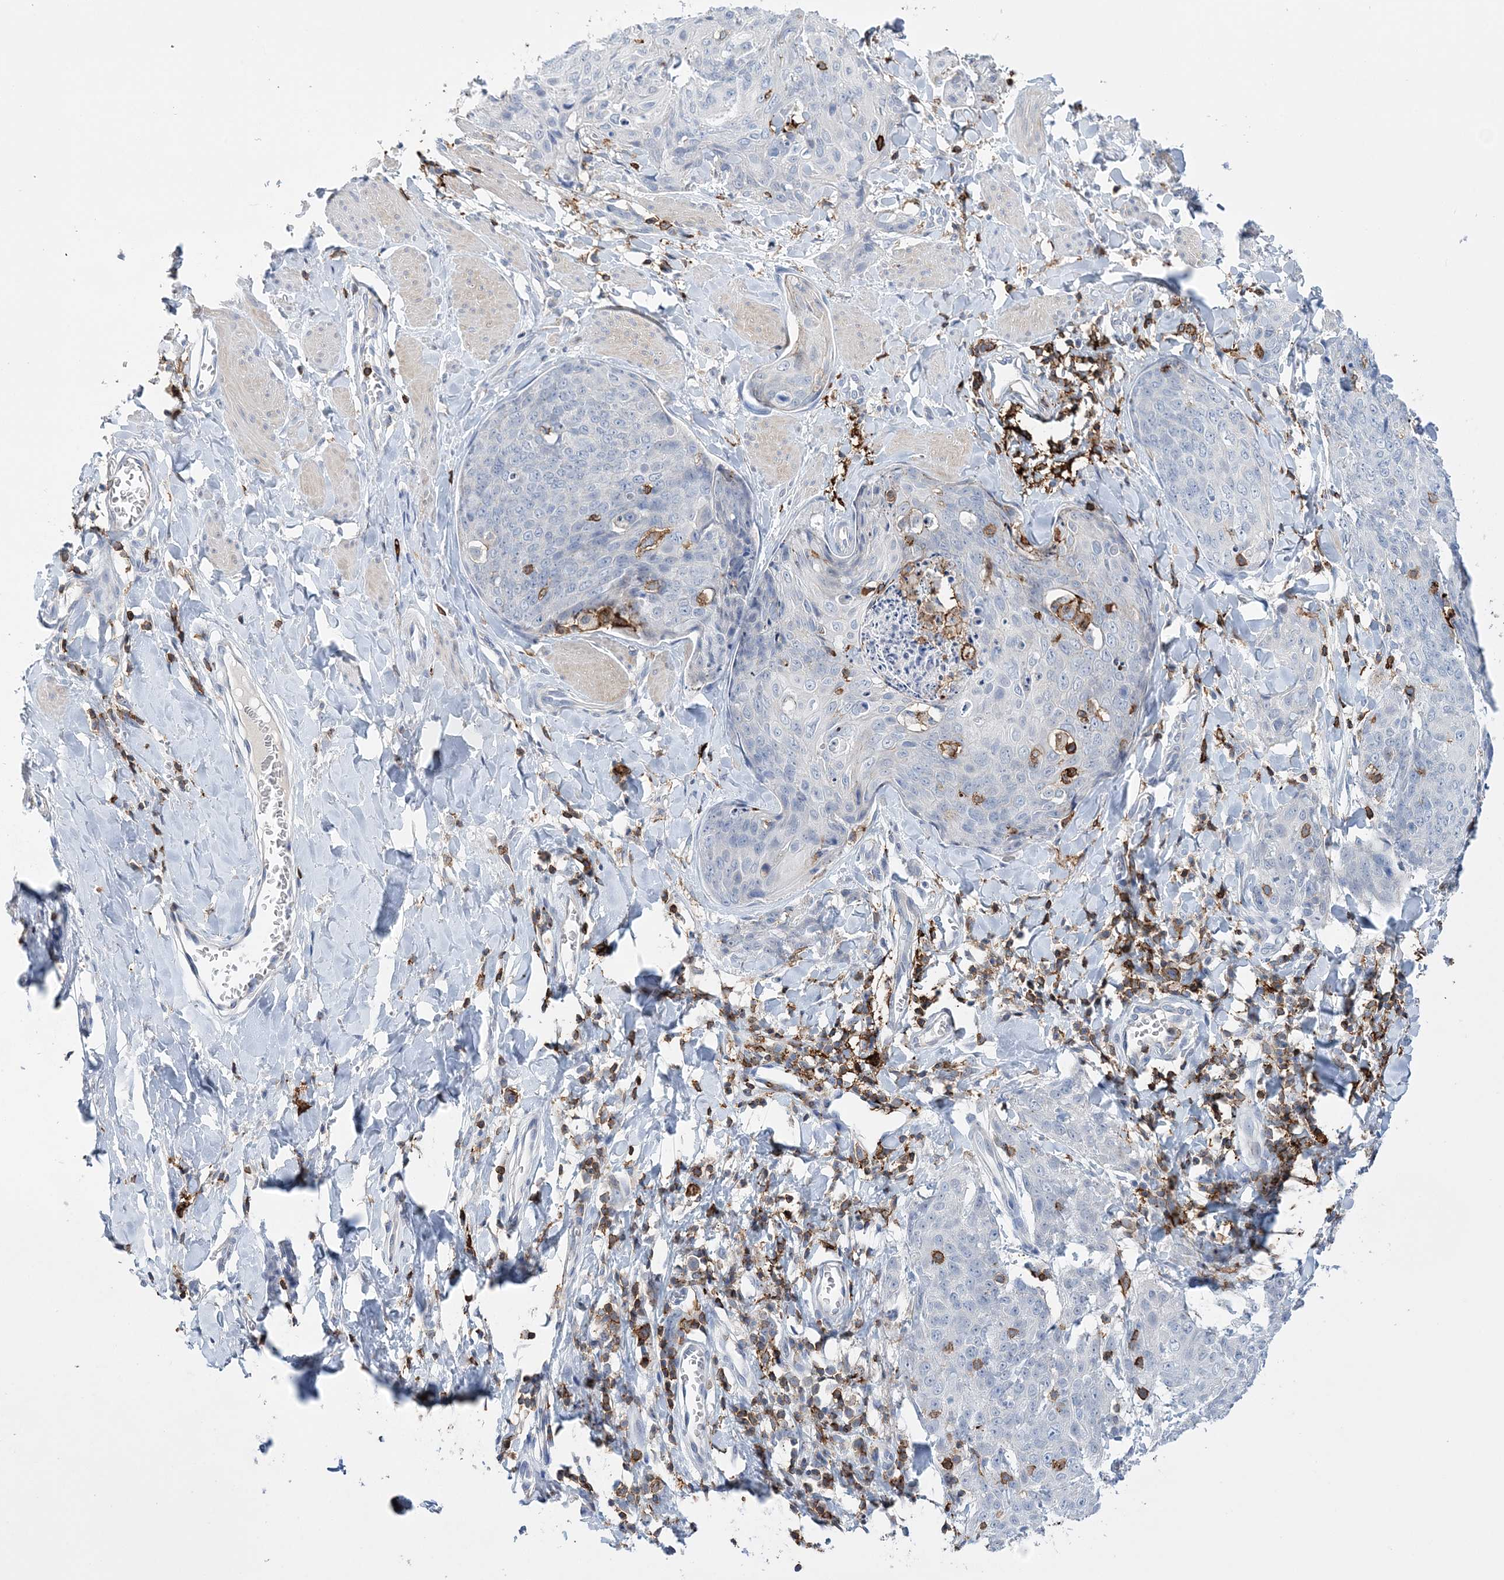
{"staining": {"intensity": "negative", "quantity": "none", "location": "none"}, "tissue": "skin cancer", "cell_type": "Tumor cells", "image_type": "cancer", "snomed": [{"axis": "morphology", "description": "Squamous cell carcinoma, NOS"}, {"axis": "topography", "description": "Skin"}, {"axis": "topography", "description": "Vulva"}], "caption": "Immunohistochemistry (IHC) micrograph of skin cancer stained for a protein (brown), which exhibits no positivity in tumor cells.", "gene": "PRMT9", "patient": {"sex": "female", "age": 85}}